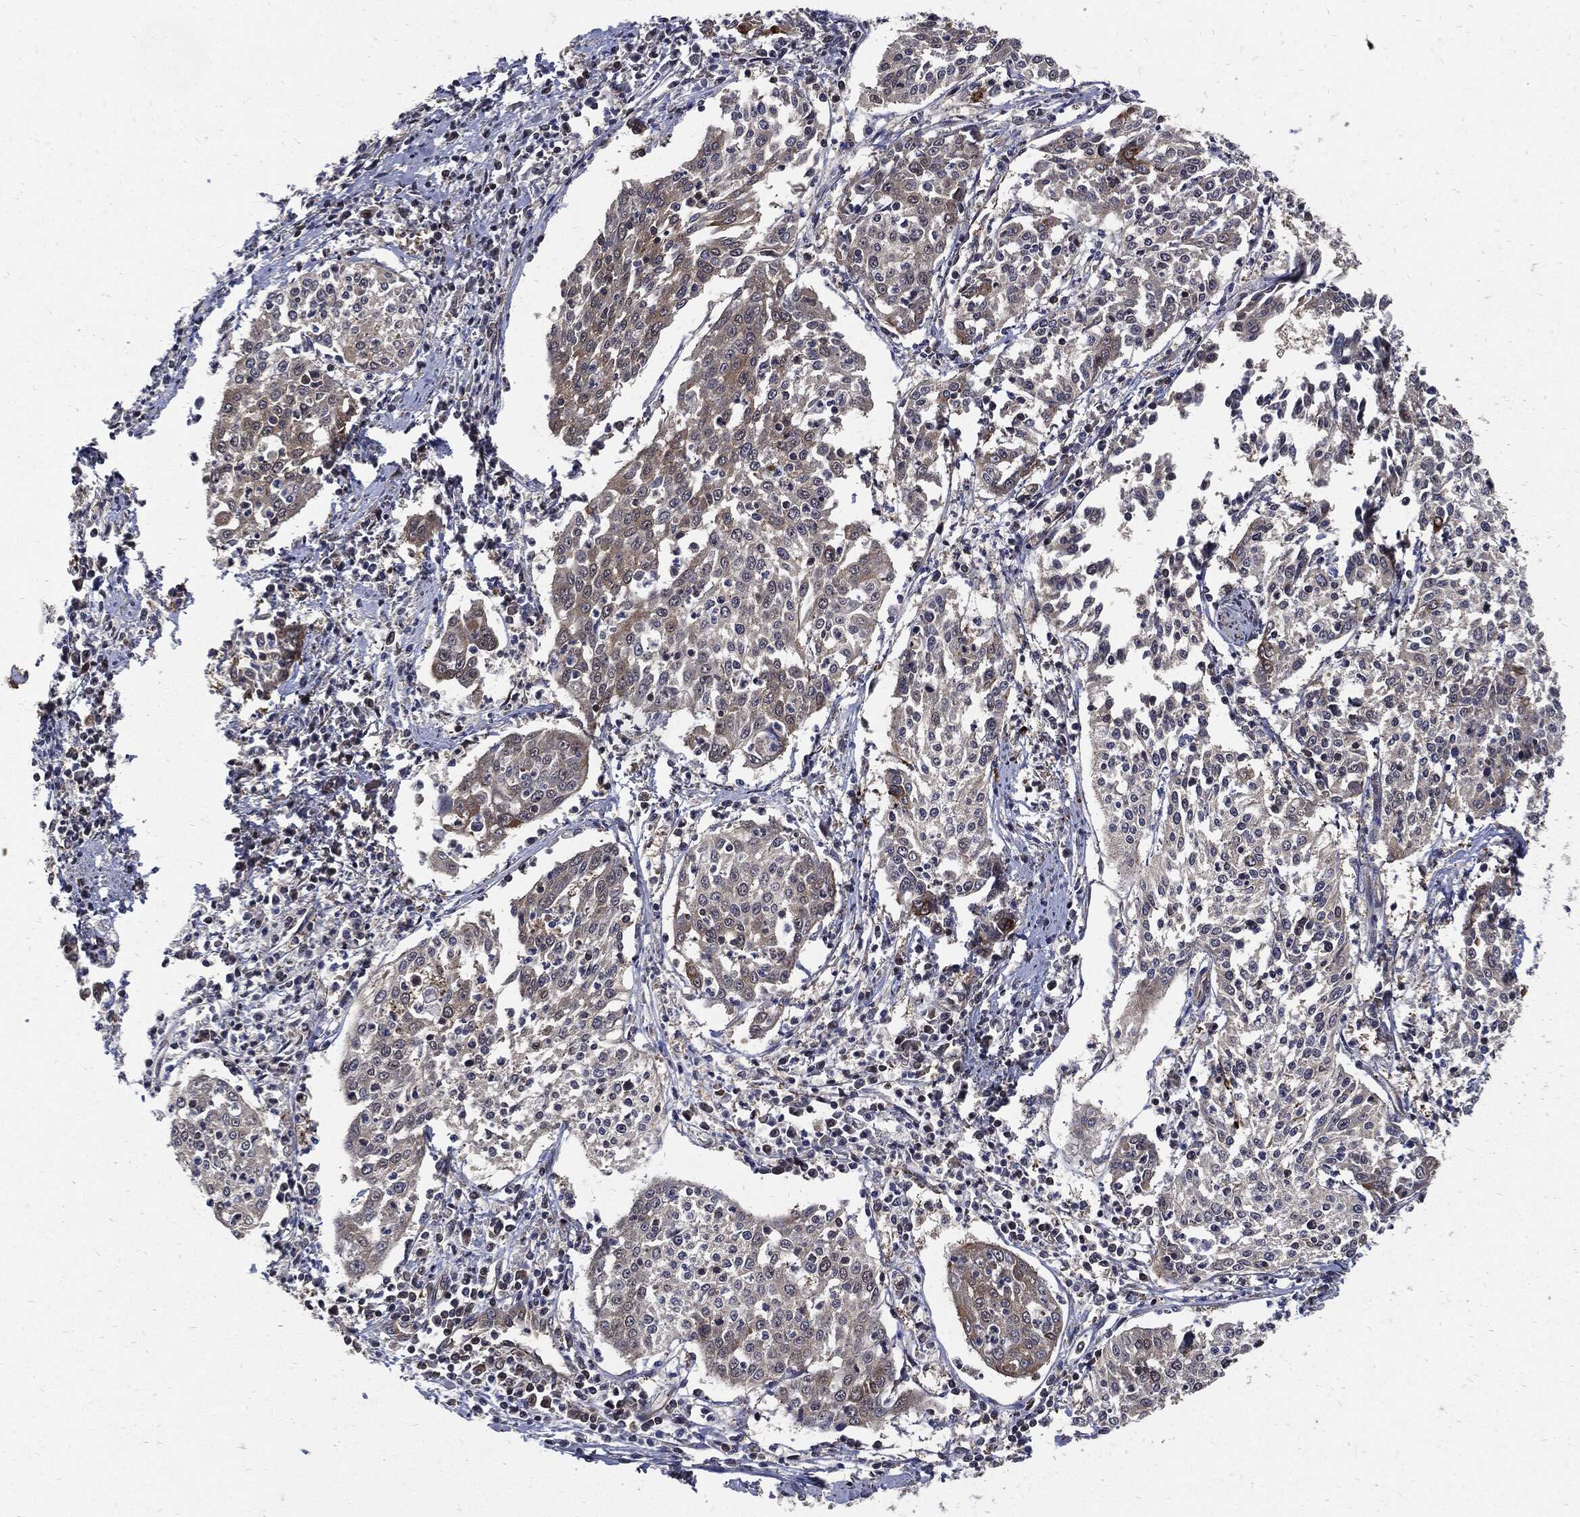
{"staining": {"intensity": "moderate", "quantity": "<25%", "location": "cytoplasmic/membranous"}, "tissue": "cervical cancer", "cell_type": "Tumor cells", "image_type": "cancer", "snomed": [{"axis": "morphology", "description": "Squamous cell carcinoma, NOS"}, {"axis": "topography", "description": "Cervix"}], "caption": "The immunohistochemical stain shows moderate cytoplasmic/membranous expression in tumor cells of squamous cell carcinoma (cervical) tissue.", "gene": "CLU", "patient": {"sex": "female", "age": 41}}